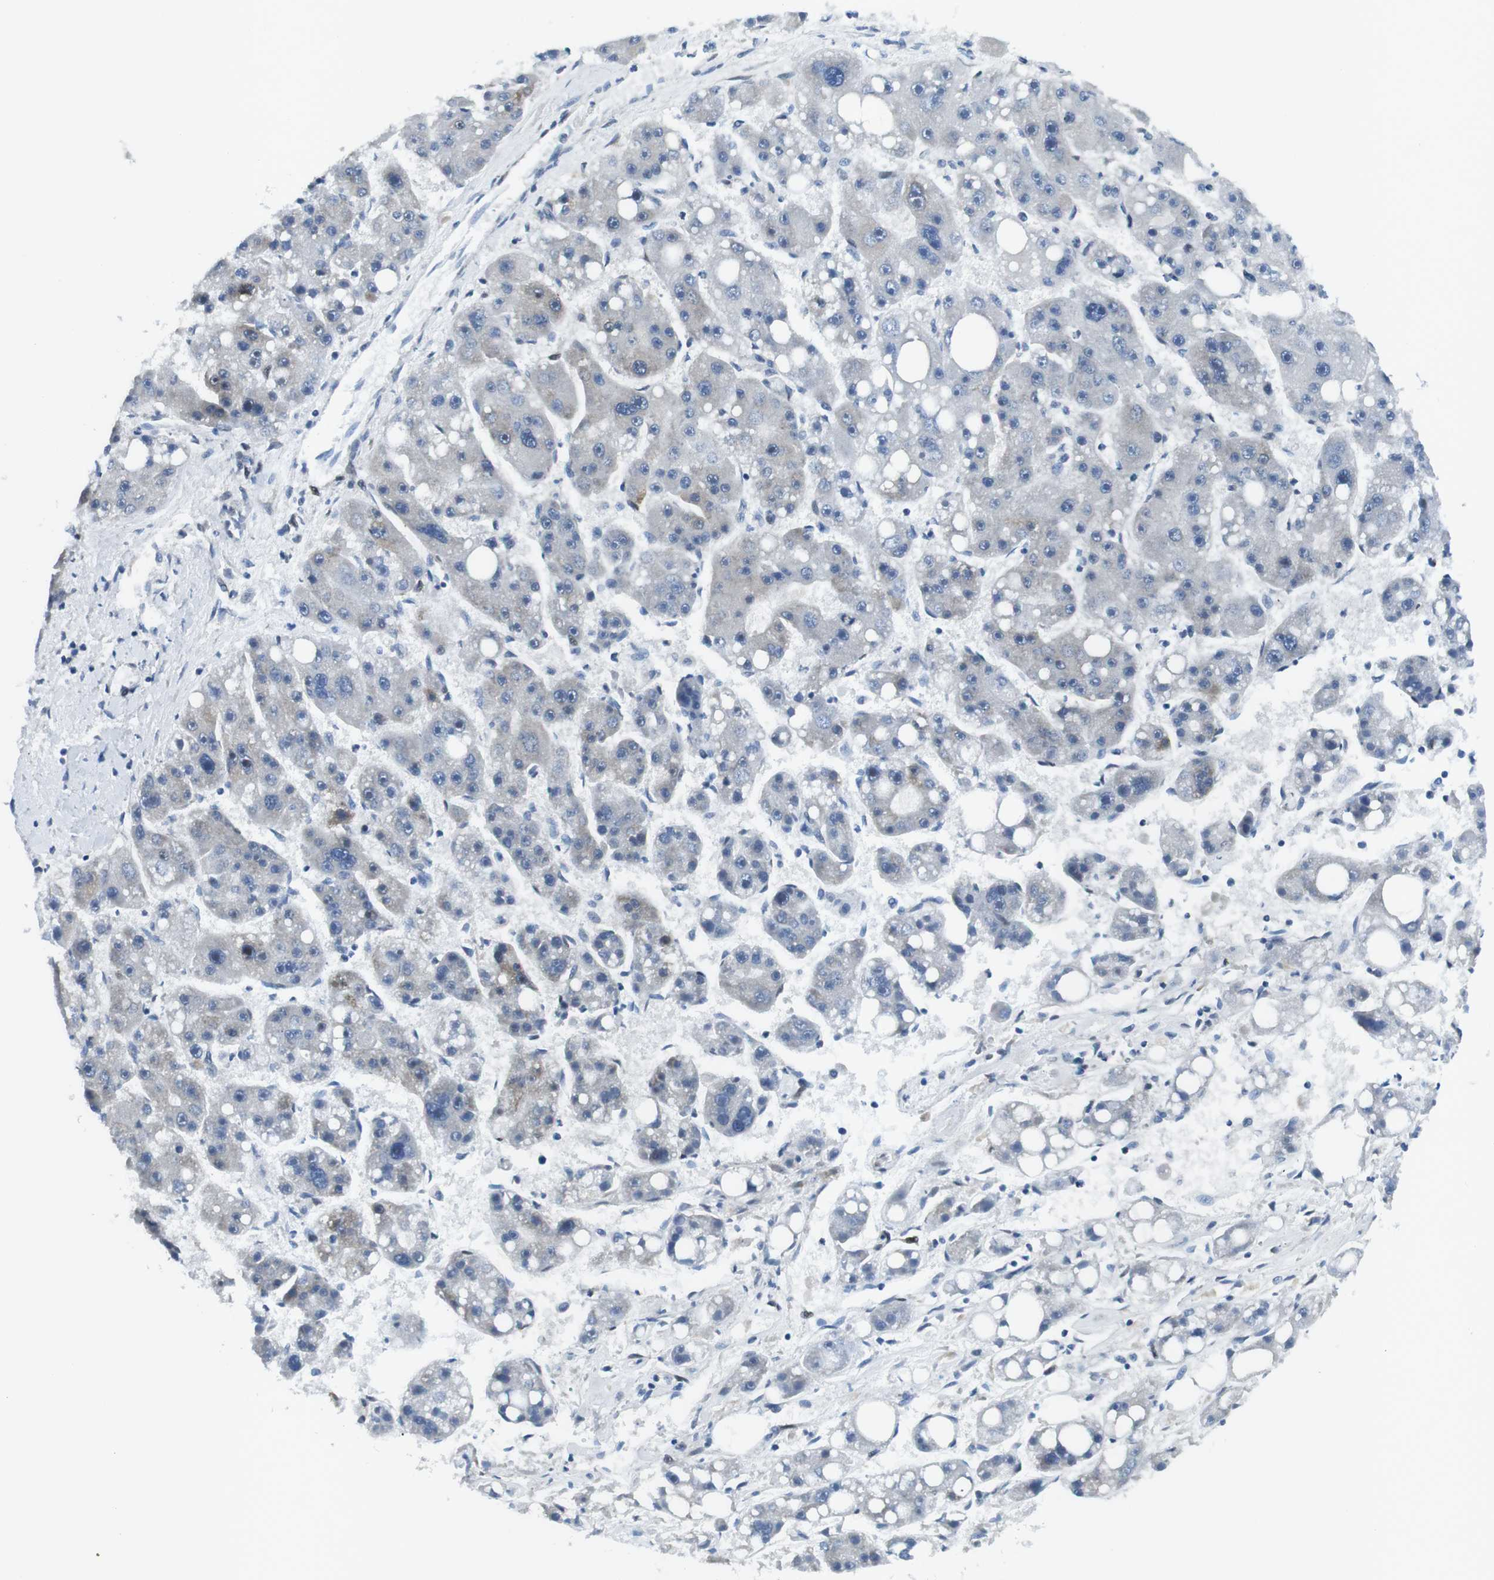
{"staining": {"intensity": "negative", "quantity": "none", "location": "none"}, "tissue": "liver cancer", "cell_type": "Tumor cells", "image_type": "cancer", "snomed": [{"axis": "morphology", "description": "Carcinoma, Hepatocellular, NOS"}, {"axis": "topography", "description": "Liver"}], "caption": "A high-resolution micrograph shows IHC staining of liver cancer (hepatocellular carcinoma), which demonstrates no significant positivity in tumor cells.", "gene": "PHLDA1", "patient": {"sex": "female", "age": 61}}